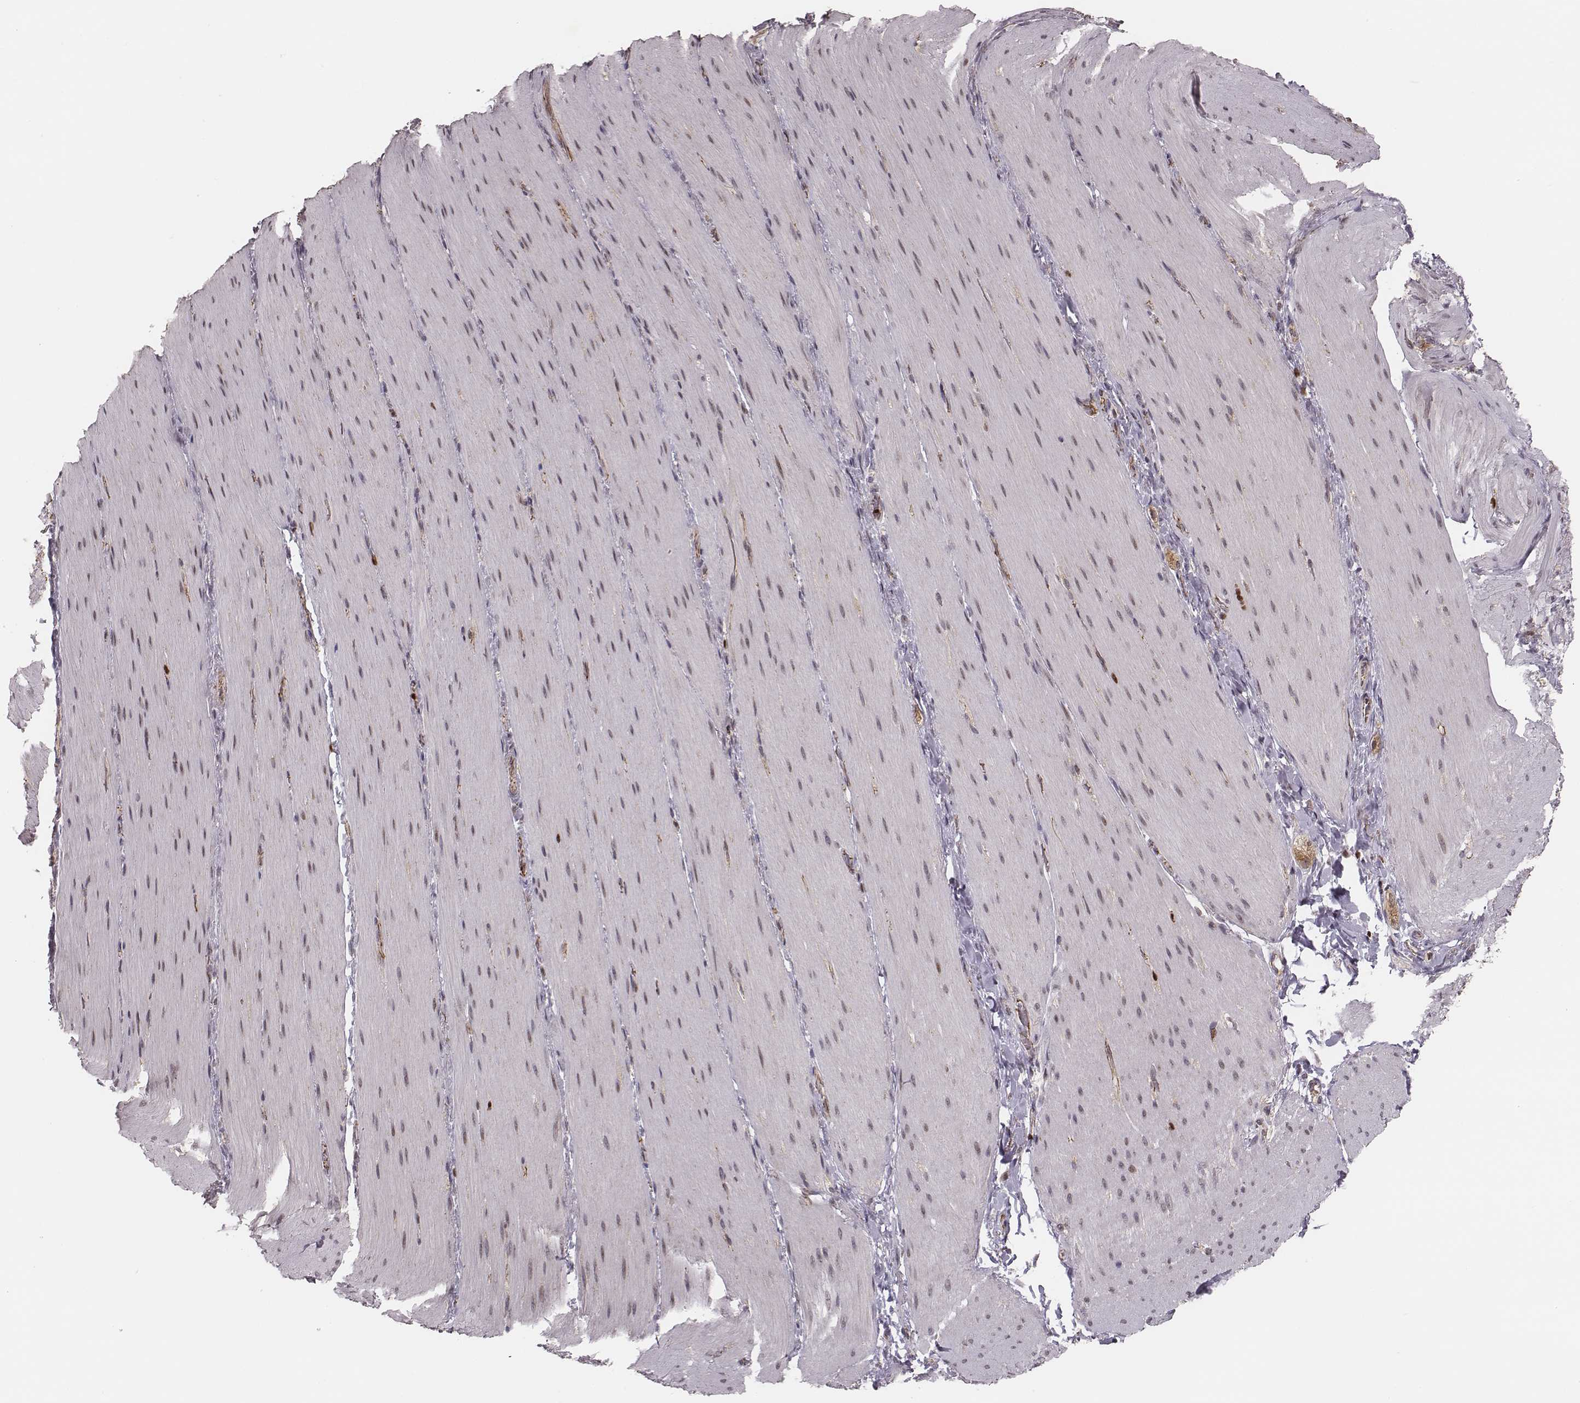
{"staining": {"intensity": "weak", "quantity": ">75%", "location": "nuclear"}, "tissue": "smooth muscle", "cell_type": "Smooth muscle cells", "image_type": "normal", "snomed": [{"axis": "morphology", "description": "Normal tissue, NOS"}, {"axis": "topography", "description": "Smooth muscle"}, {"axis": "topography", "description": "Colon"}], "caption": "Protein analysis of unremarkable smooth muscle reveals weak nuclear expression in approximately >75% of smooth muscle cells.", "gene": "WDR59", "patient": {"sex": "male", "age": 73}}